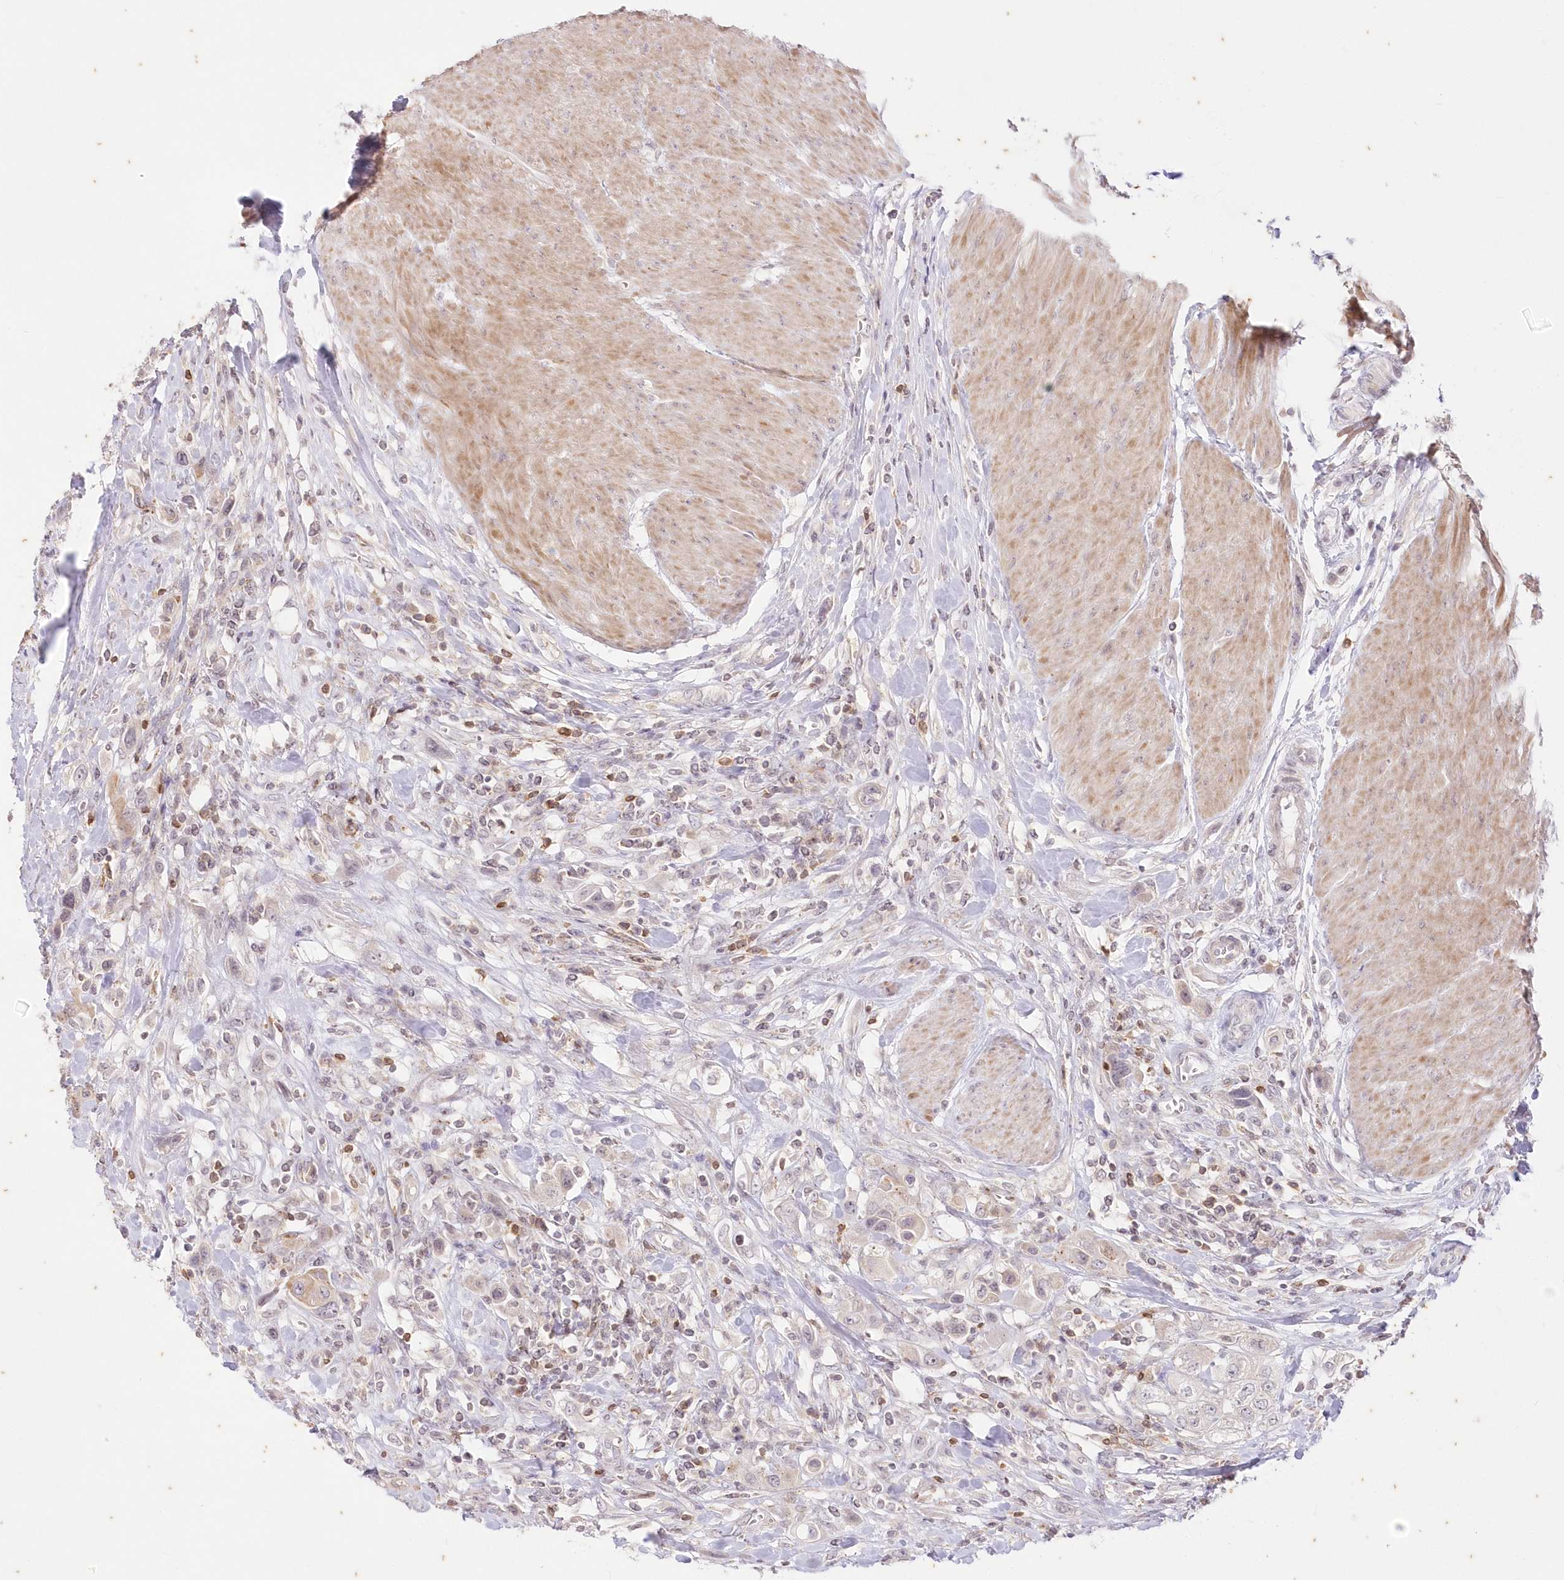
{"staining": {"intensity": "weak", "quantity": "<25%", "location": "cytoplasmic/membranous"}, "tissue": "urothelial cancer", "cell_type": "Tumor cells", "image_type": "cancer", "snomed": [{"axis": "morphology", "description": "Urothelial carcinoma, High grade"}, {"axis": "topography", "description": "Urinary bladder"}], "caption": "Tumor cells show no significant positivity in urothelial cancer.", "gene": "MTMR3", "patient": {"sex": "male", "age": 50}}